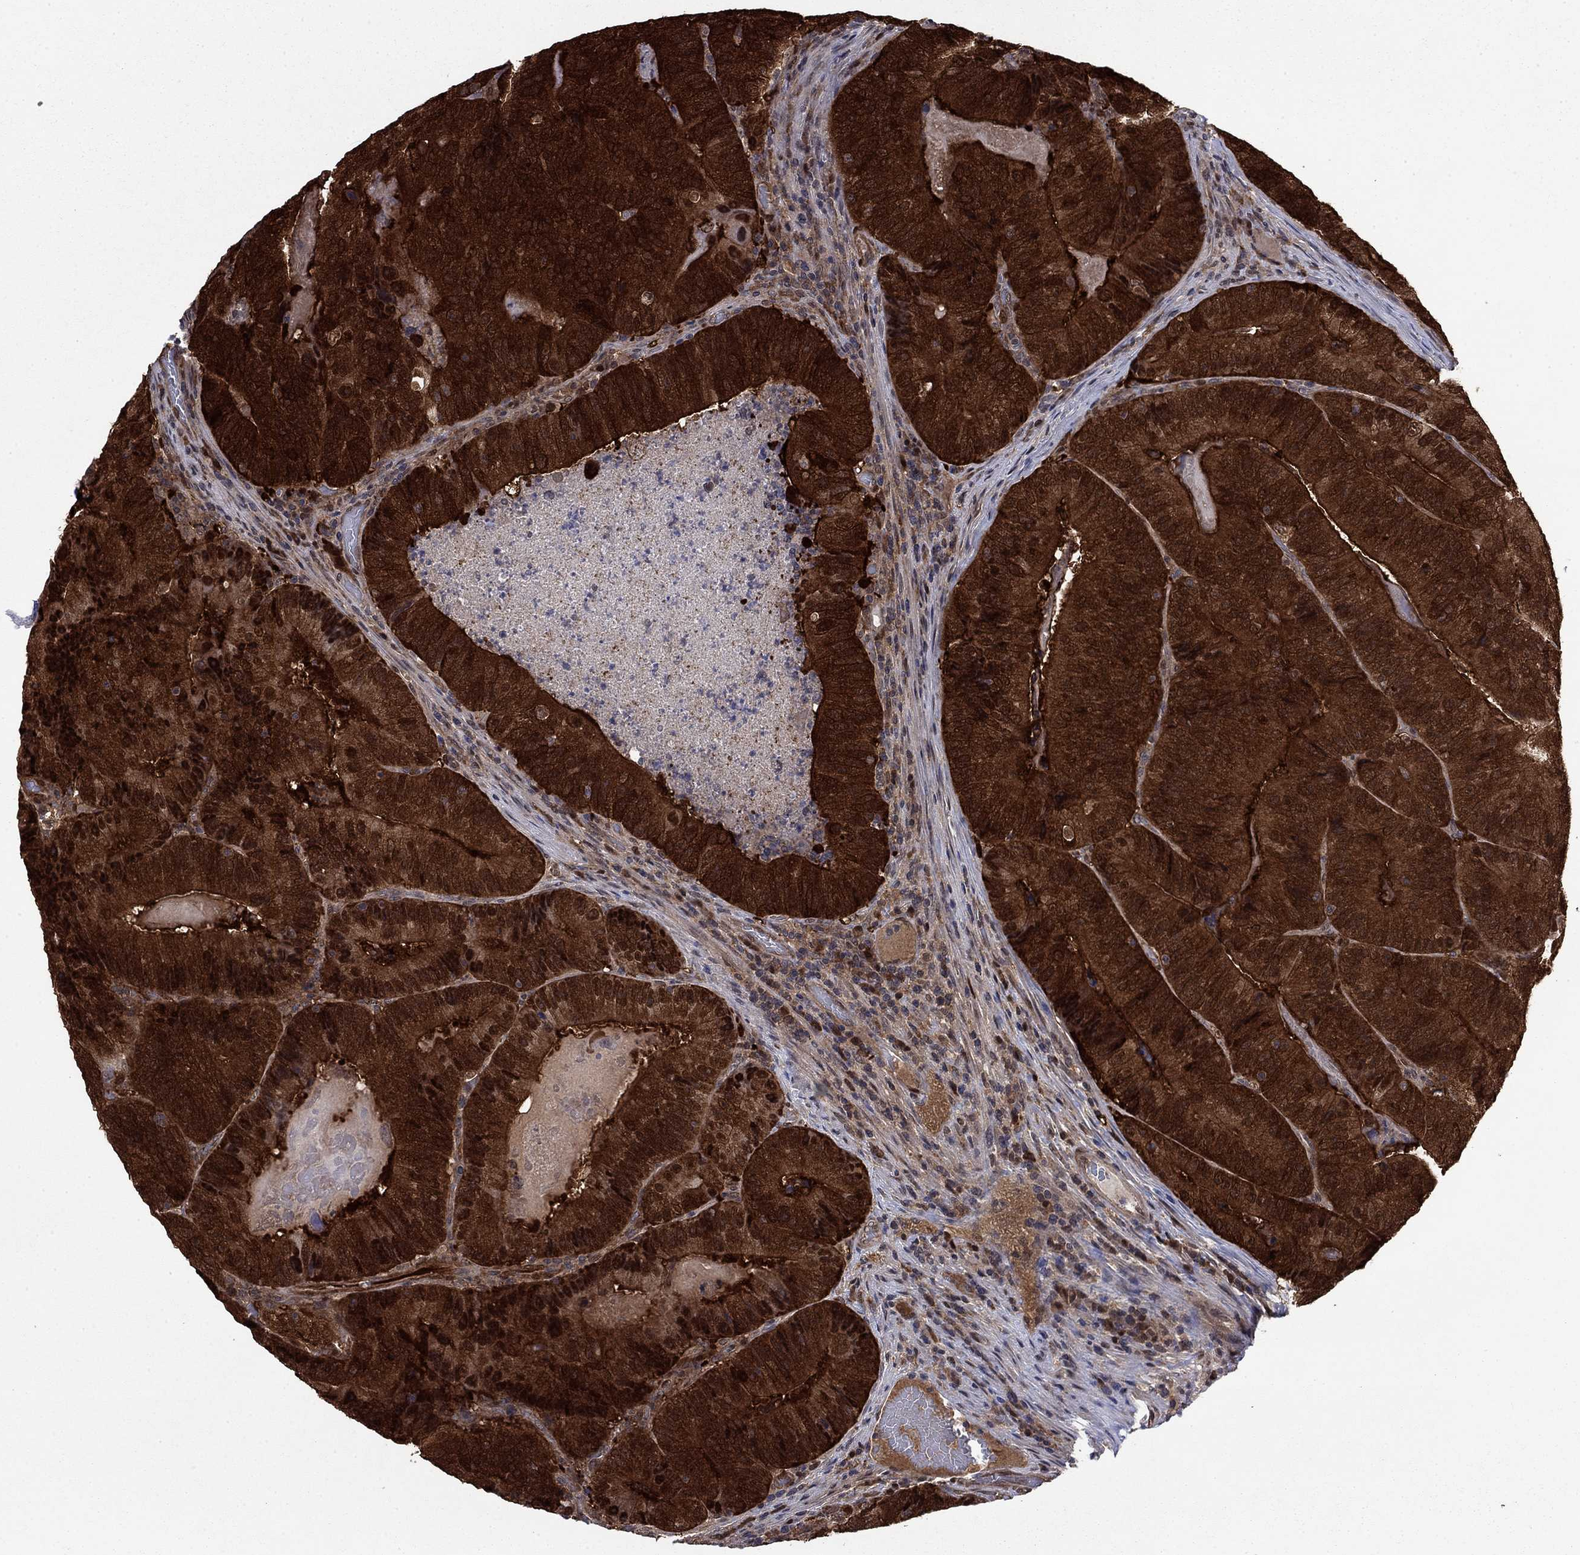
{"staining": {"intensity": "strong", "quantity": ">75%", "location": "cytoplasmic/membranous"}, "tissue": "colorectal cancer", "cell_type": "Tumor cells", "image_type": "cancer", "snomed": [{"axis": "morphology", "description": "Adenocarcinoma, NOS"}, {"axis": "topography", "description": "Colon"}], "caption": "Colorectal cancer (adenocarcinoma) stained with DAB (3,3'-diaminobenzidine) IHC shows high levels of strong cytoplasmic/membranous expression in about >75% of tumor cells.", "gene": "FKBP4", "patient": {"sex": "female", "age": 86}}